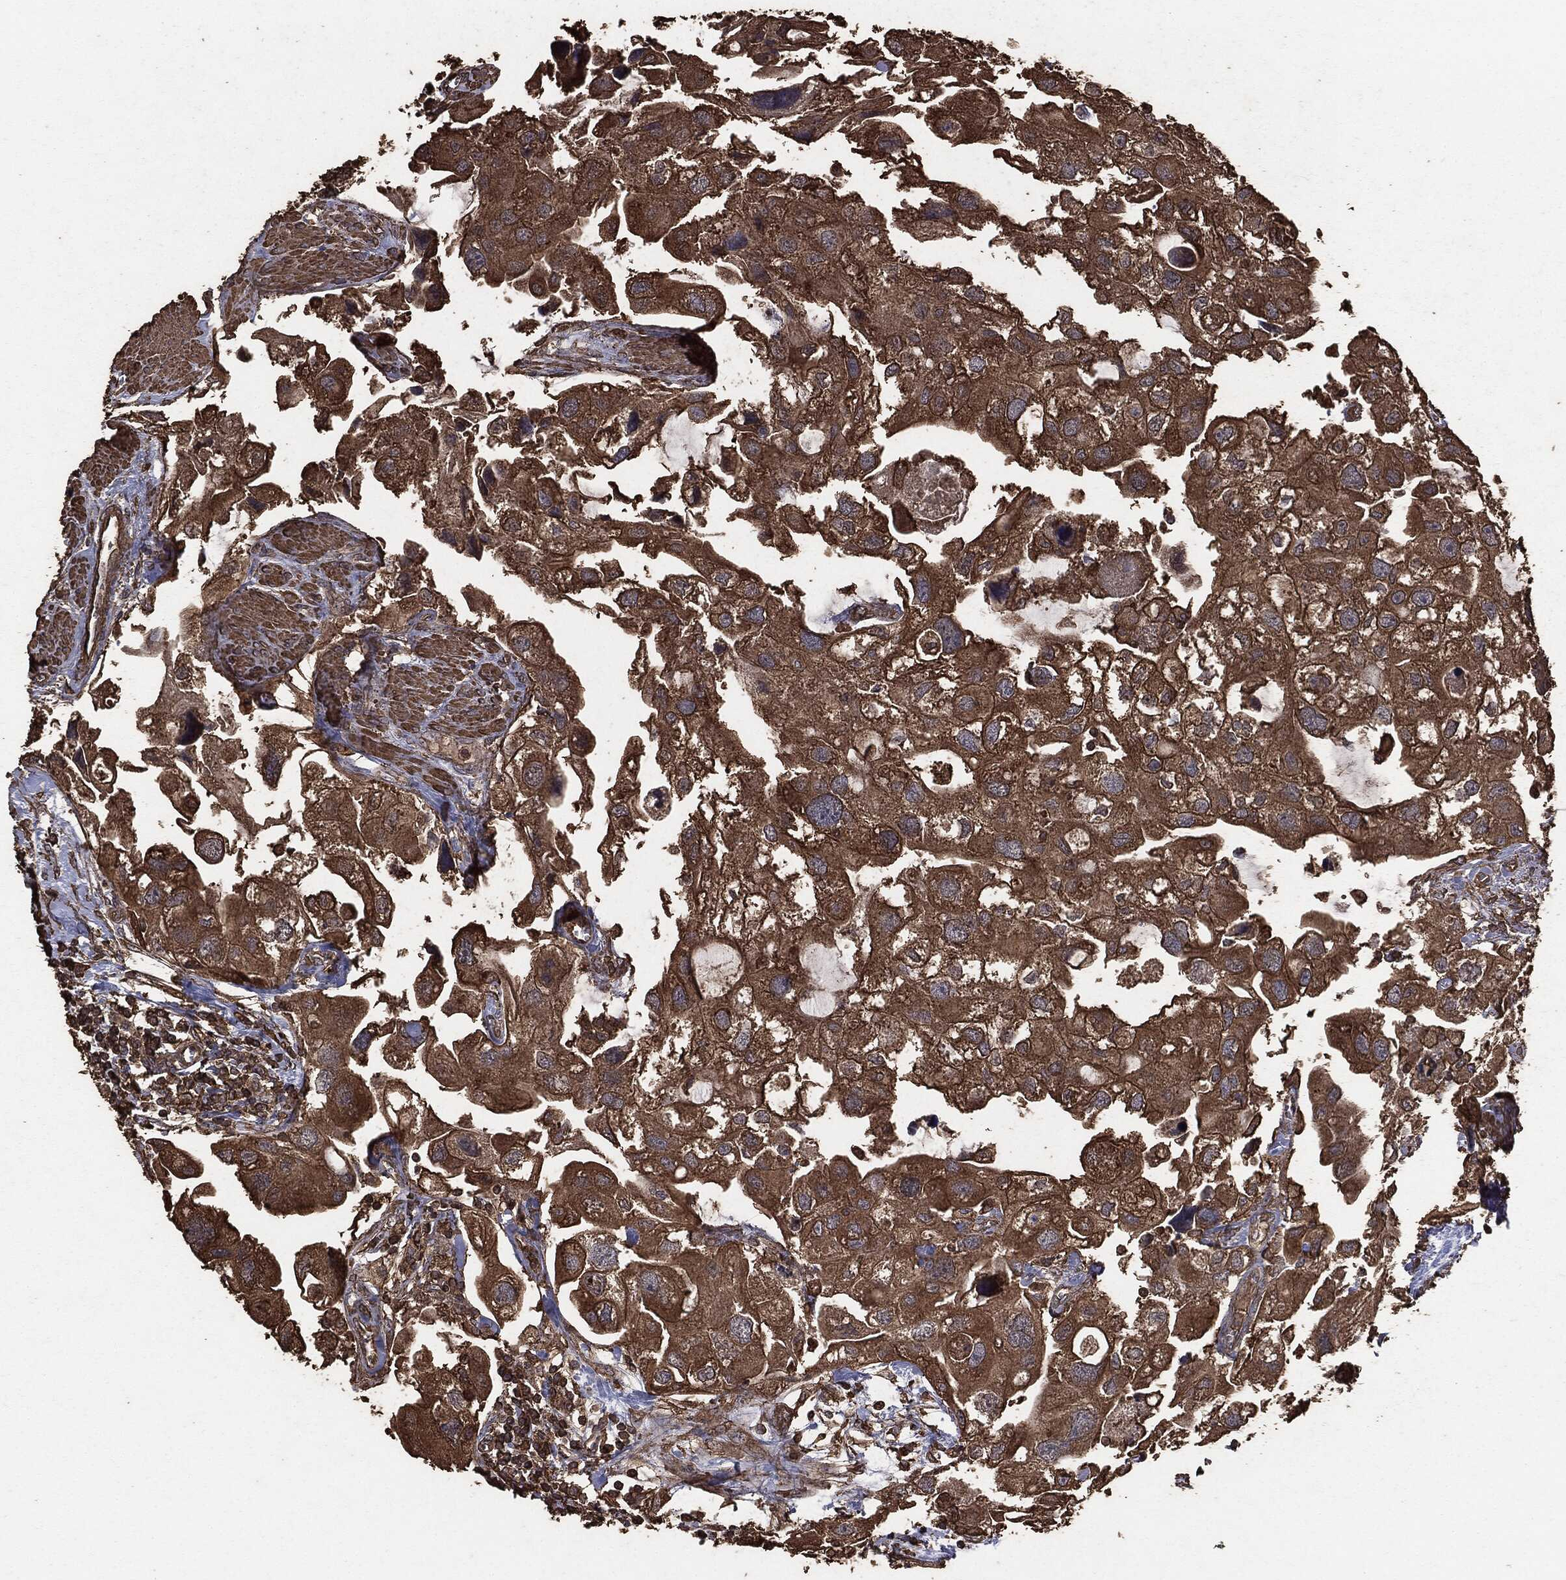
{"staining": {"intensity": "strong", "quantity": ">75%", "location": "cytoplasmic/membranous"}, "tissue": "urothelial cancer", "cell_type": "Tumor cells", "image_type": "cancer", "snomed": [{"axis": "morphology", "description": "Urothelial carcinoma, High grade"}, {"axis": "topography", "description": "Urinary bladder"}], "caption": "Human high-grade urothelial carcinoma stained with a brown dye shows strong cytoplasmic/membranous positive staining in about >75% of tumor cells.", "gene": "MTOR", "patient": {"sex": "male", "age": 59}}